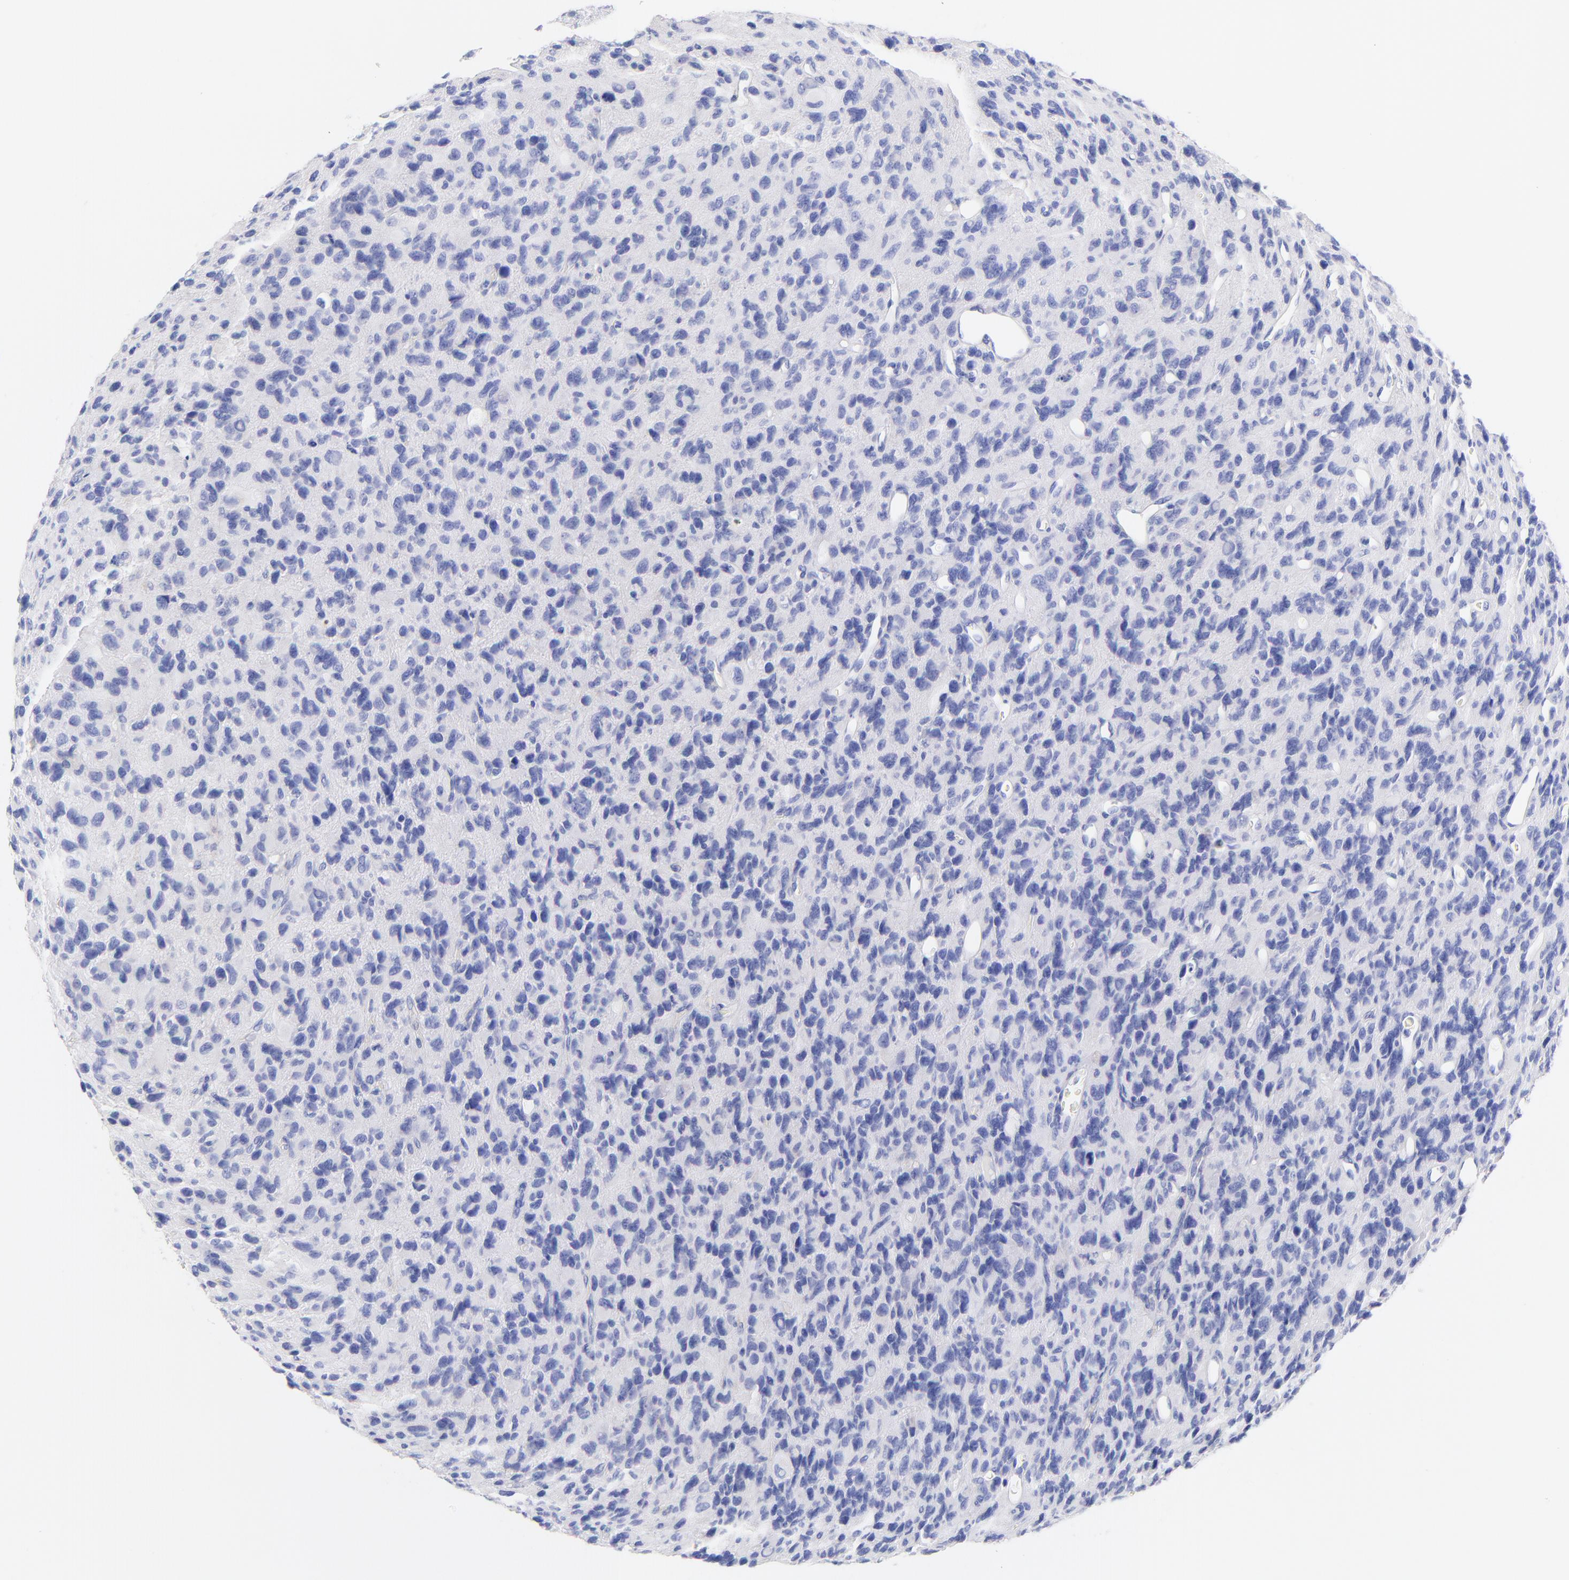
{"staining": {"intensity": "negative", "quantity": "none", "location": "none"}, "tissue": "glioma", "cell_type": "Tumor cells", "image_type": "cancer", "snomed": [{"axis": "morphology", "description": "Glioma, malignant, High grade"}, {"axis": "topography", "description": "Brain"}], "caption": "Human high-grade glioma (malignant) stained for a protein using IHC reveals no staining in tumor cells.", "gene": "C1QTNF6", "patient": {"sex": "male", "age": 77}}